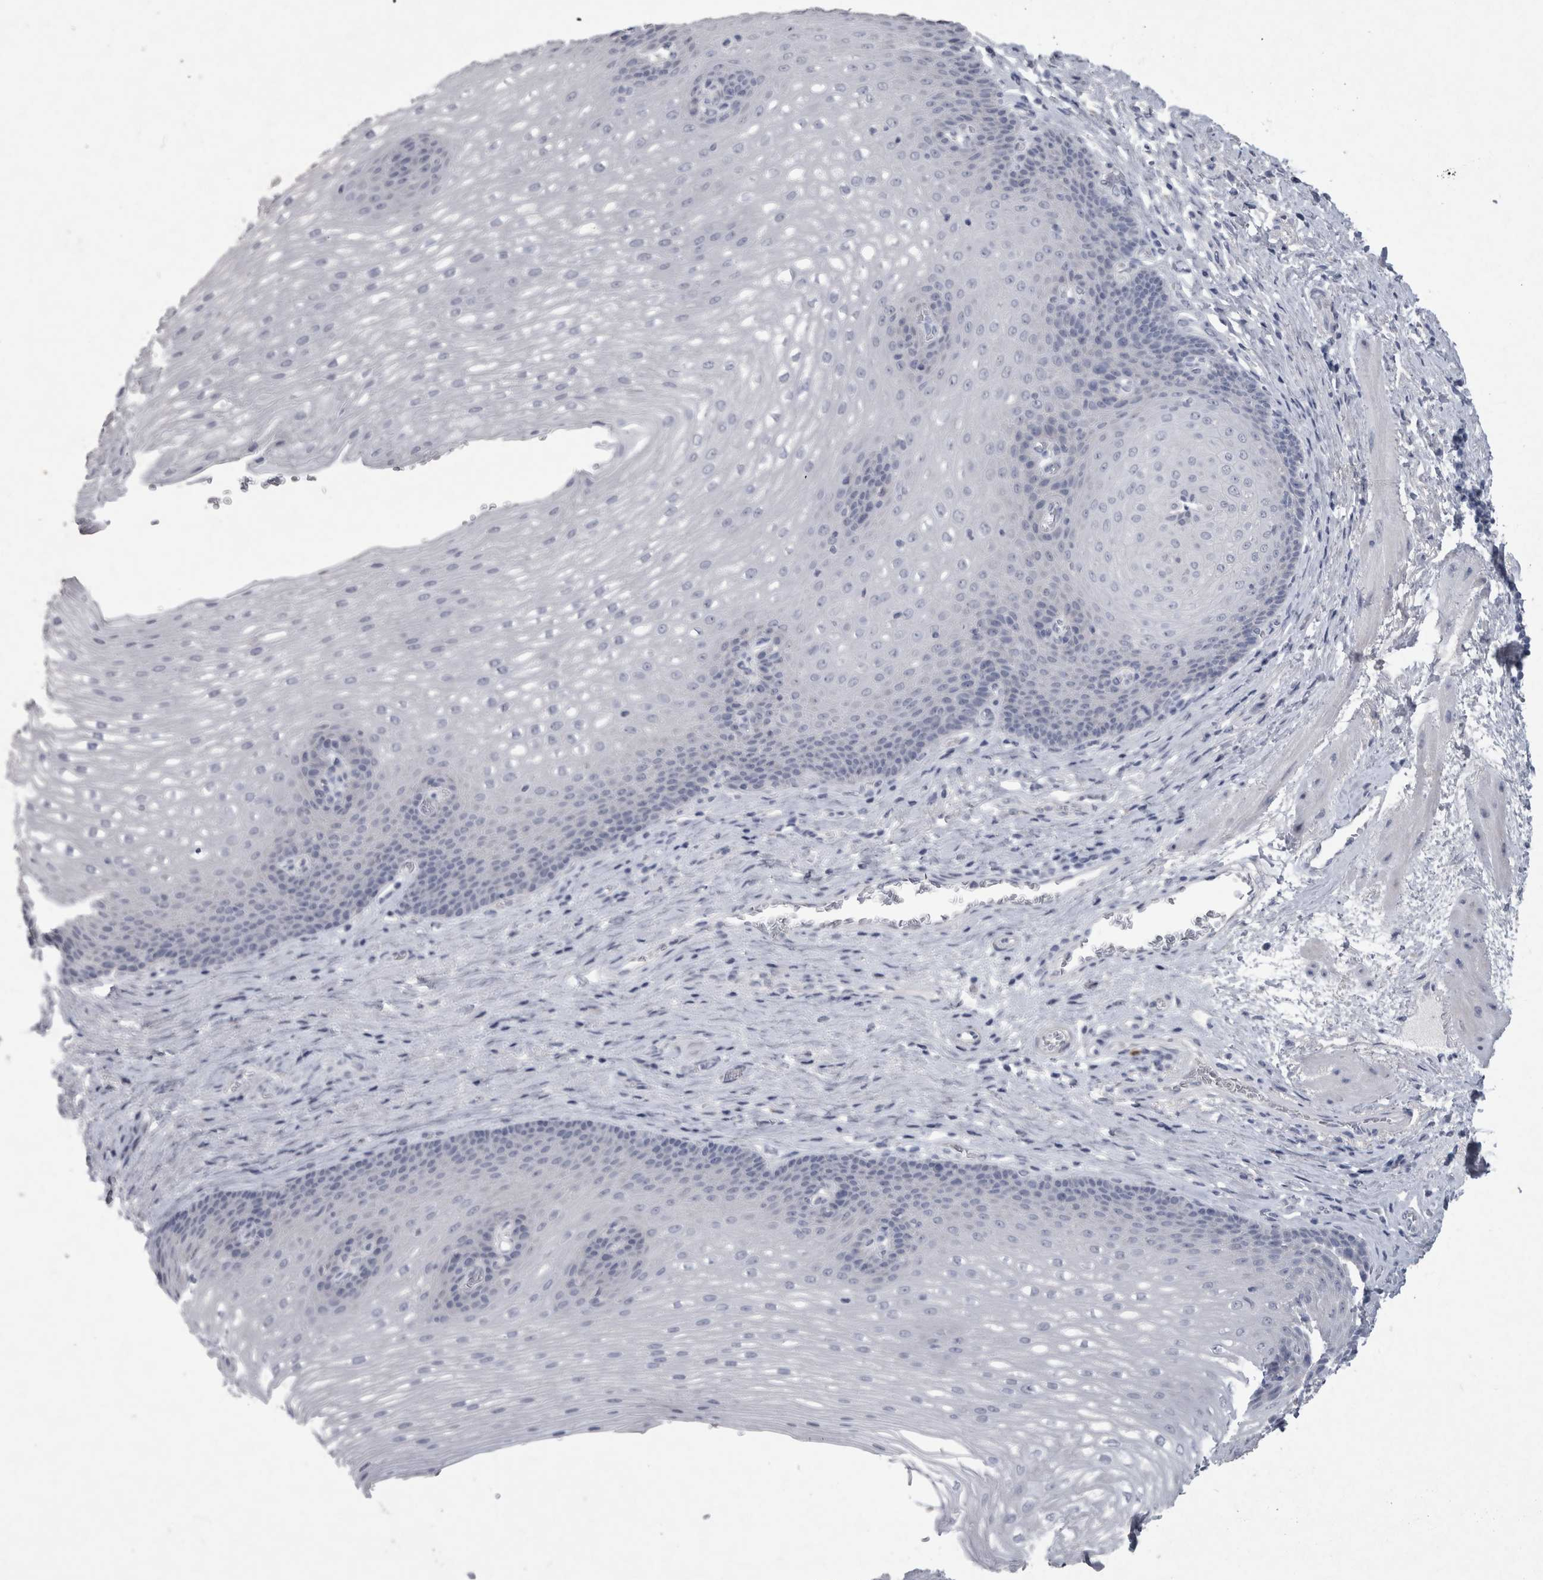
{"staining": {"intensity": "negative", "quantity": "none", "location": "none"}, "tissue": "esophagus", "cell_type": "Squamous epithelial cells", "image_type": "normal", "snomed": [{"axis": "morphology", "description": "Normal tissue, NOS"}, {"axis": "topography", "description": "Esophagus"}], "caption": "Squamous epithelial cells show no significant protein positivity in normal esophagus. (DAB immunohistochemistry, high magnification).", "gene": "PDX1", "patient": {"sex": "male", "age": 48}}